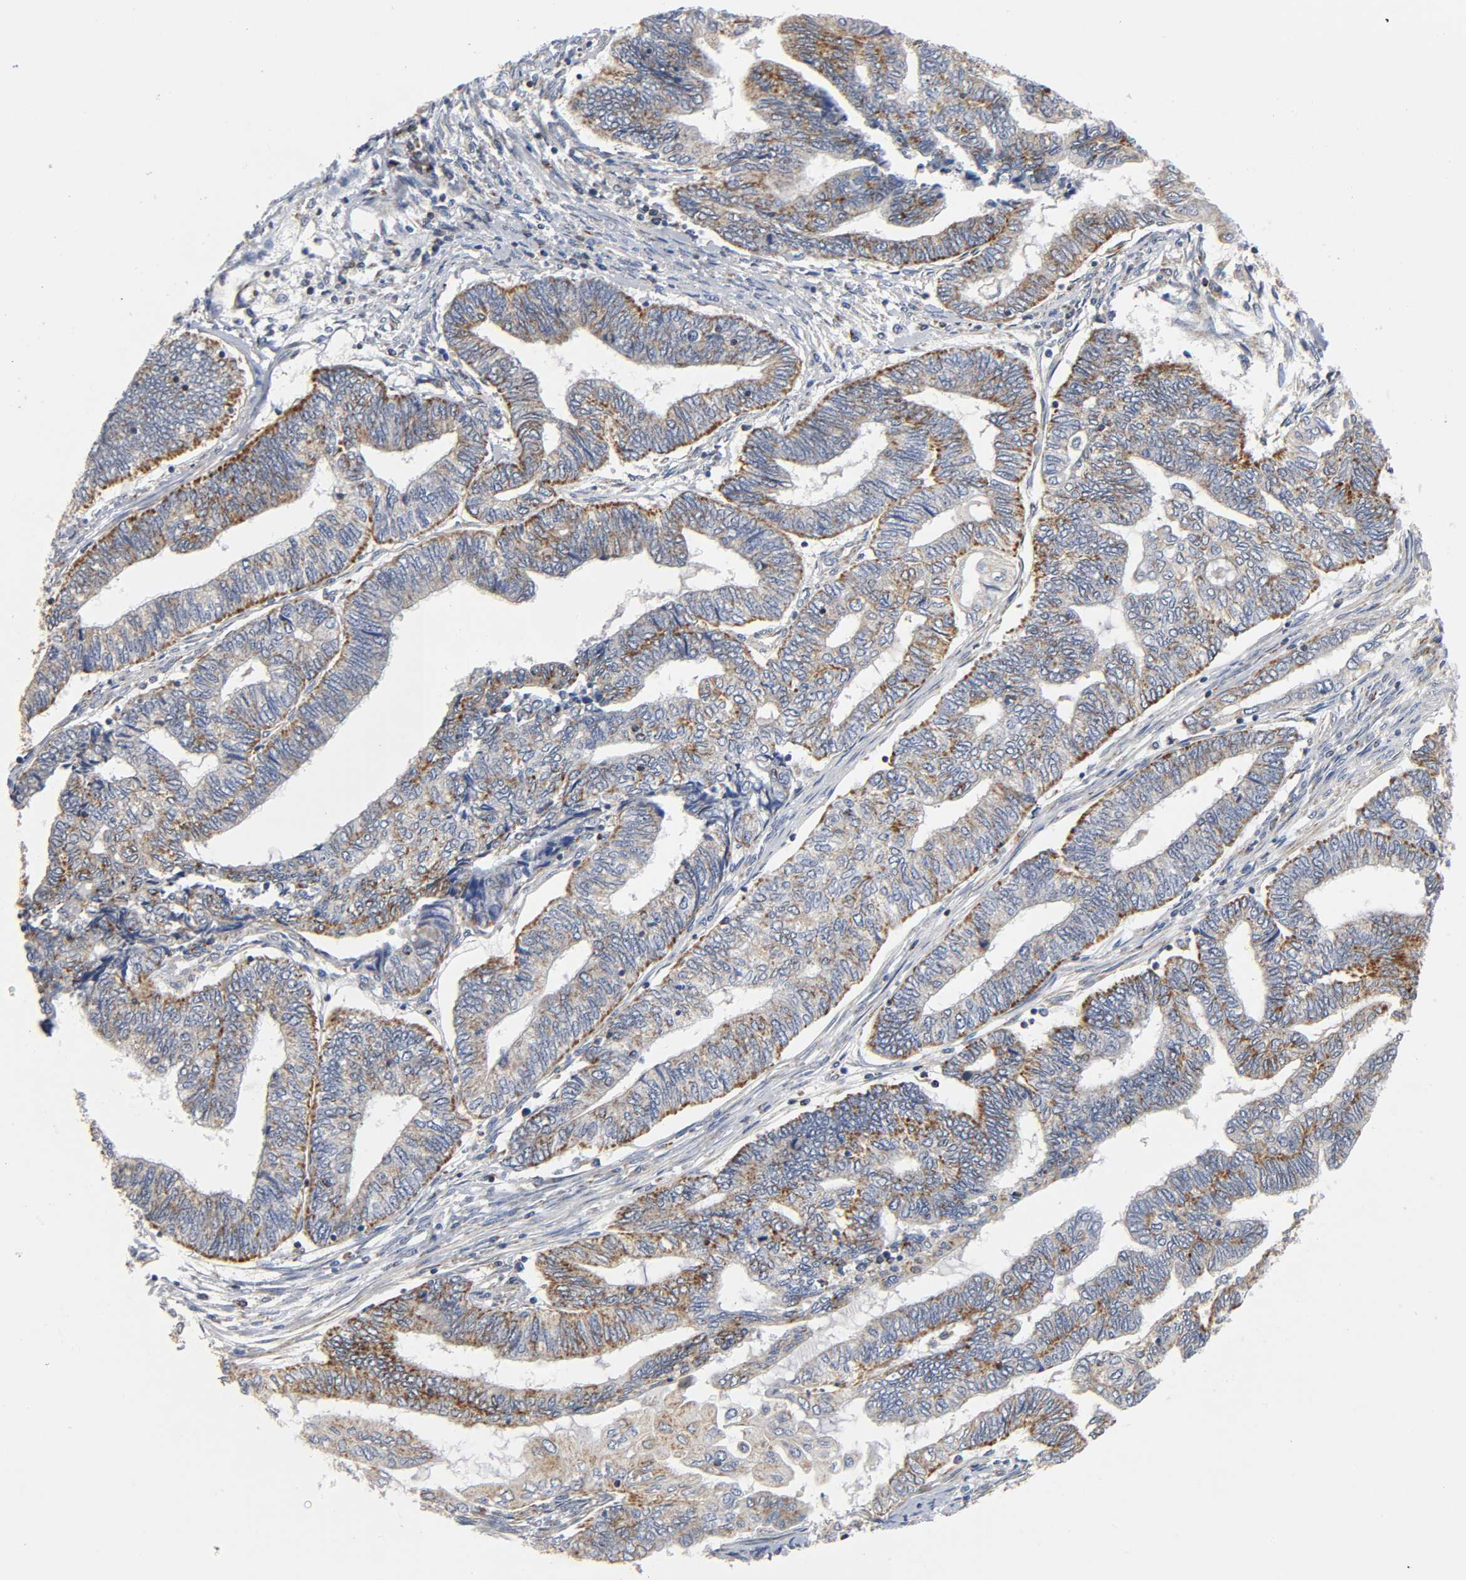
{"staining": {"intensity": "moderate", "quantity": ">75%", "location": "cytoplasmic/membranous"}, "tissue": "endometrial cancer", "cell_type": "Tumor cells", "image_type": "cancer", "snomed": [{"axis": "morphology", "description": "Adenocarcinoma, NOS"}, {"axis": "topography", "description": "Uterus"}, {"axis": "topography", "description": "Endometrium"}], "caption": "There is medium levels of moderate cytoplasmic/membranous positivity in tumor cells of endometrial adenocarcinoma, as demonstrated by immunohistochemical staining (brown color).", "gene": "BAK1", "patient": {"sex": "female", "age": 70}}